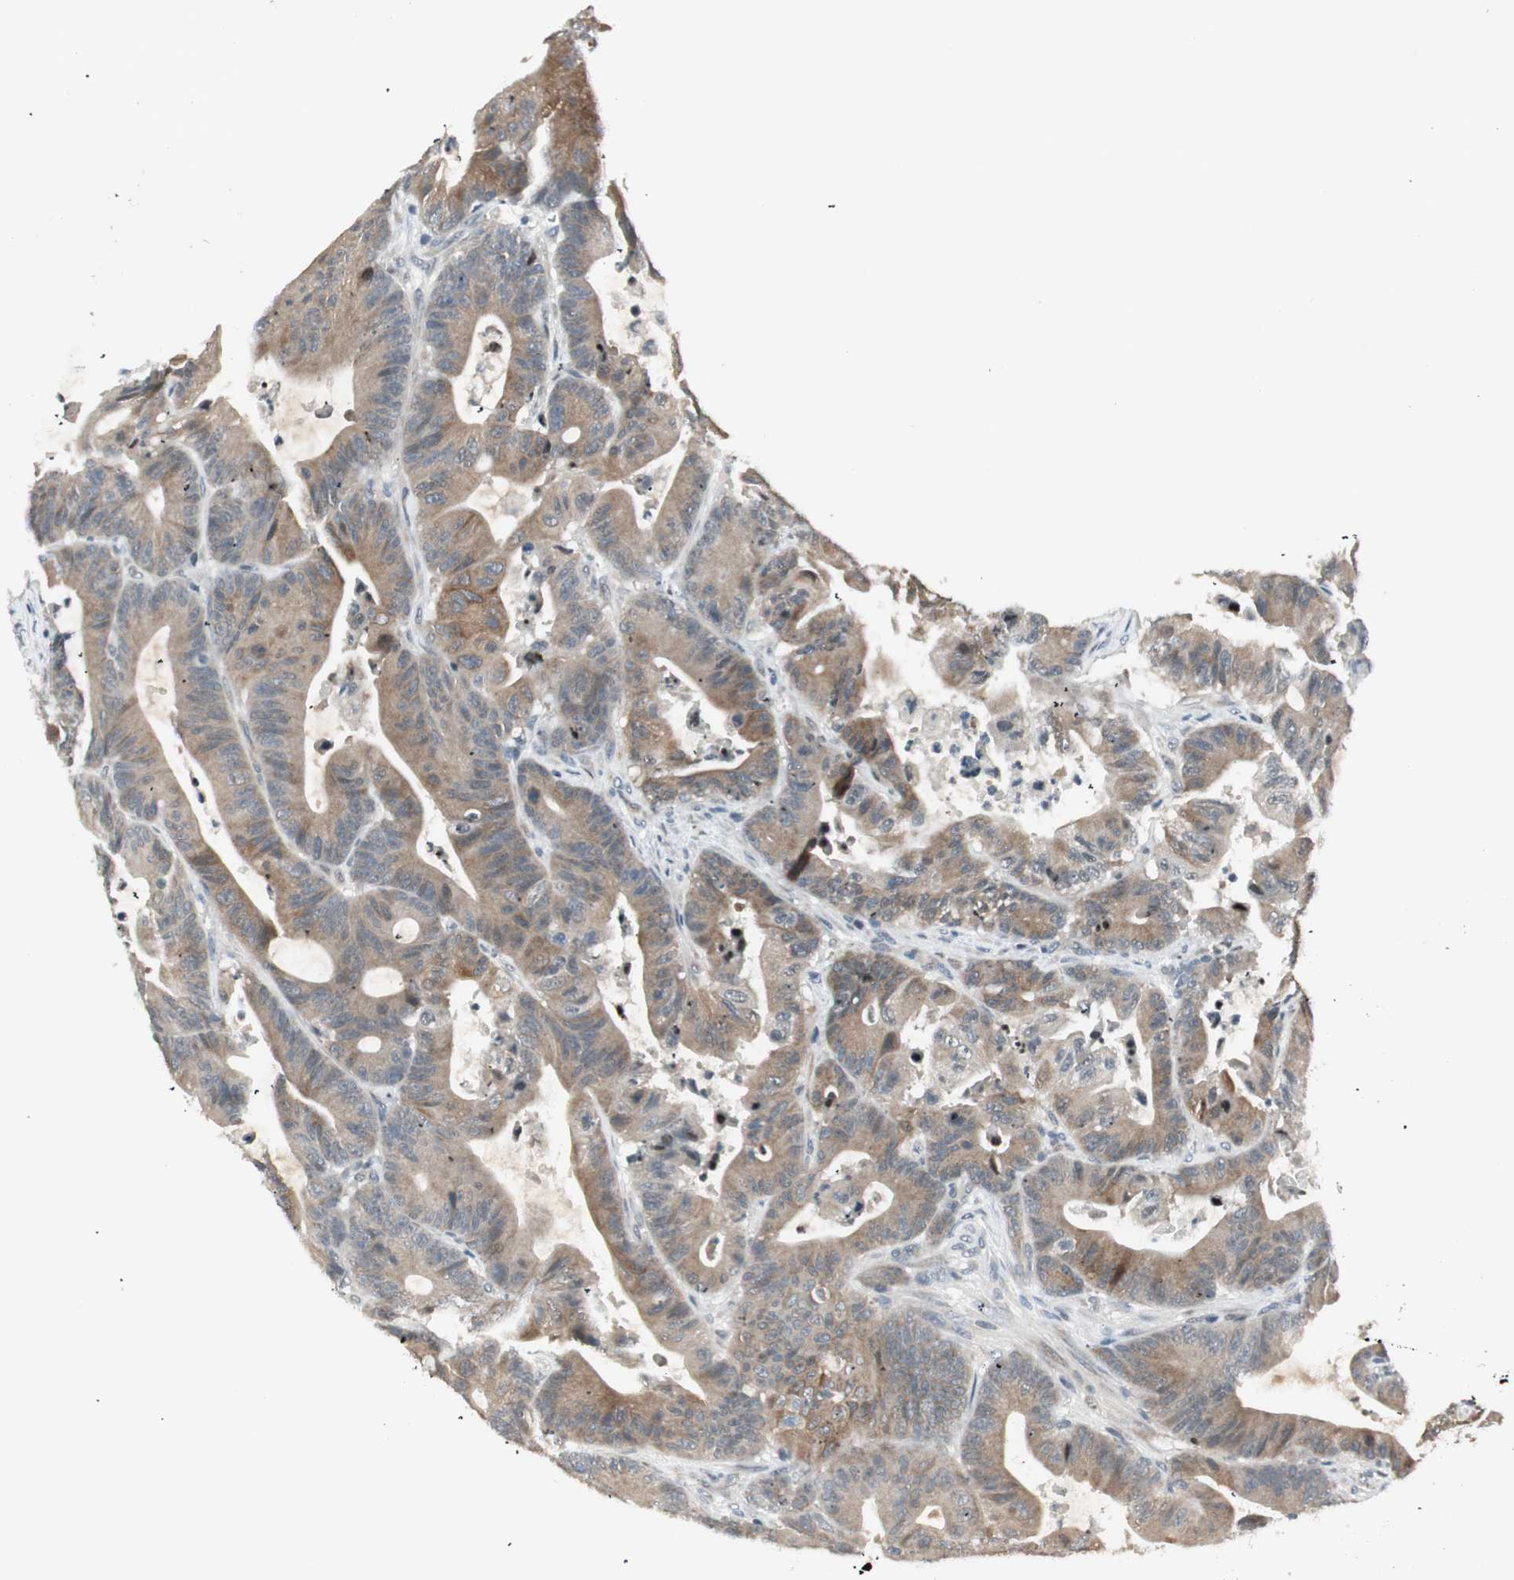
{"staining": {"intensity": "moderate", "quantity": ">75%", "location": "cytoplasmic/membranous"}, "tissue": "colorectal cancer", "cell_type": "Tumor cells", "image_type": "cancer", "snomed": [{"axis": "morphology", "description": "Adenocarcinoma, NOS"}, {"axis": "topography", "description": "Colon"}], "caption": "Human colorectal cancer stained with a protein marker exhibits moderate staining in tumor cells.", "gene": "ACSL5", "patient": {"sex": "female", "age": 84}}